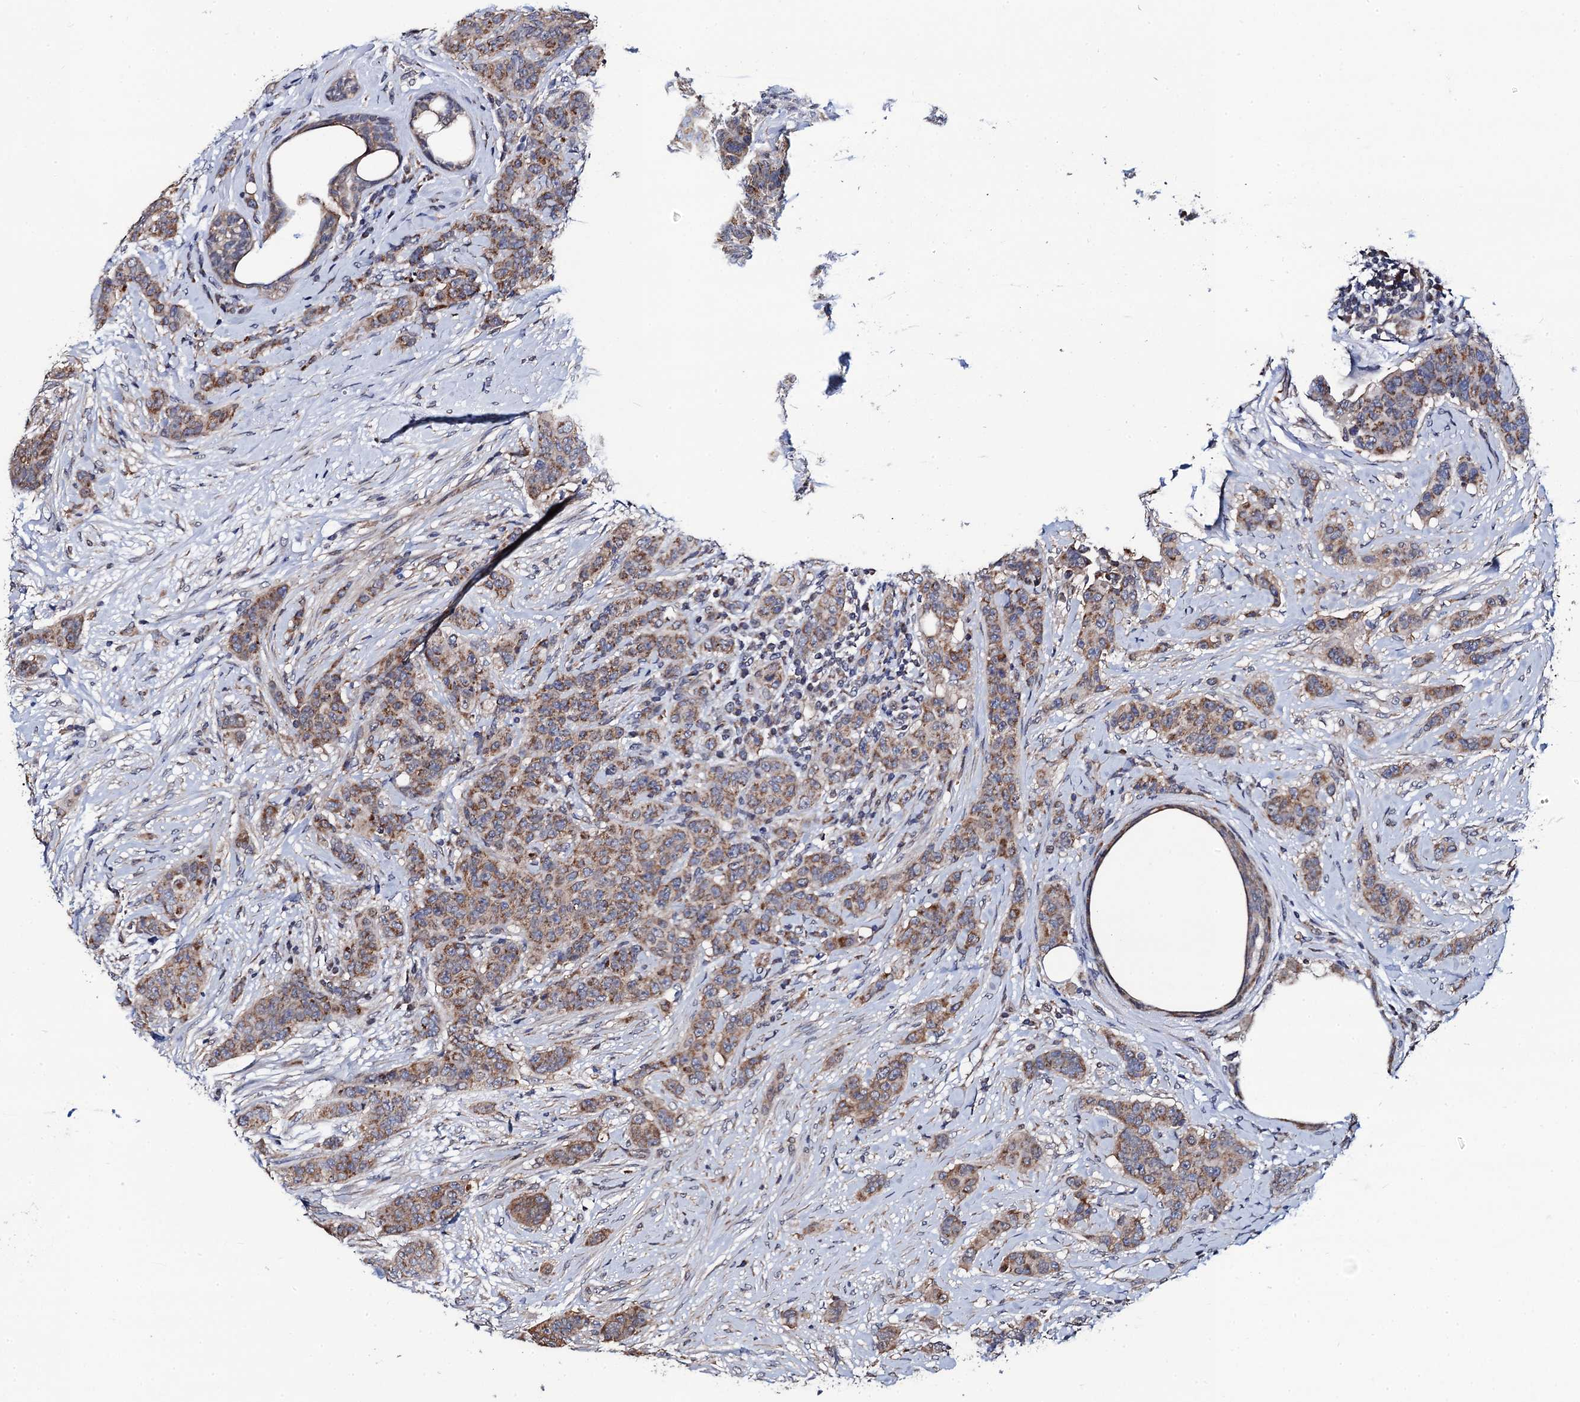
{"staining": {"intensity": "moderate", "quantity": ">75%", "location": "cytoplasmic/membranous"}, "tissue": "breast cancer", "cell_type": "Tumor cells", "image_type": "cancer", "snomed": [{"axis": "morphology", "description": "Duct carcinoma"}, {"axis": "topography", "description": "Breast"}], "caption": "This image reveals breast cancer (infiltrating ductal carcinoma) stained with immunohistochemistry (IHC) to label a protein in brown. The cytoplasmic/membranous of tumor cells show moderate positivity for the protein. Nuclei are counter-stained blue.", "gene": "PTCD3", "patient": {"sex": "female", "age": 40}}